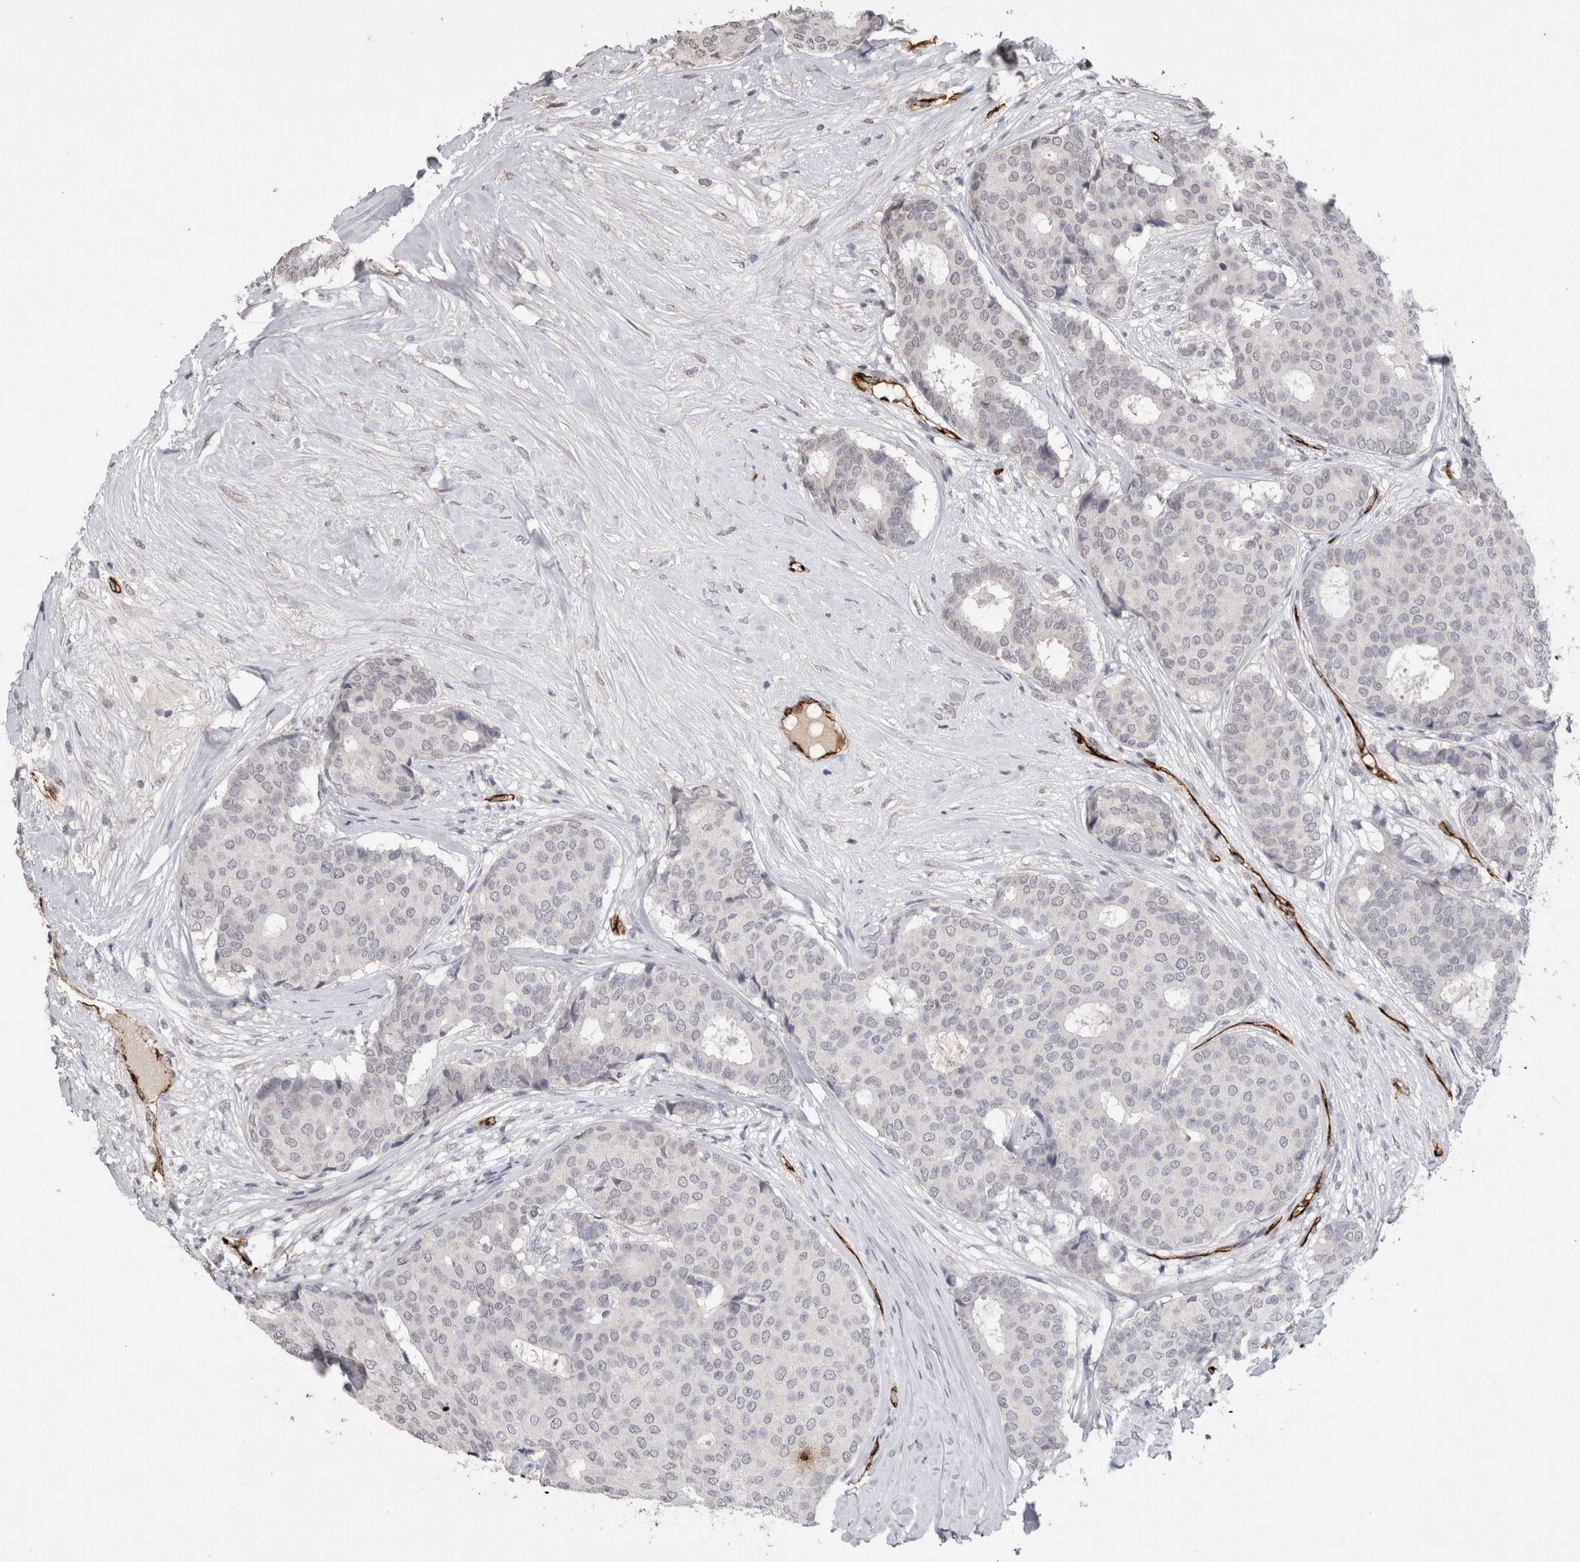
{"staining": {"intensity": "negative", "quantity": "none", "location": "none"}, "tissue": "breast cancer", "cell_type": "Tumor cells", "image_type": "cancer", "snomed": [{"axis": "morphology", "description": "Duct carcinoma"}, {"axis": "topography", "description": "Breast"}], "caption": "An immunohistochemistry (IHC) photomicrograph of breast intraductal carcinoma is shown. There is no staining in tumor cells of breast intraductal carcinoma.", "gene": "CDH13", "patient": {"sex": "female", "age": 75}}